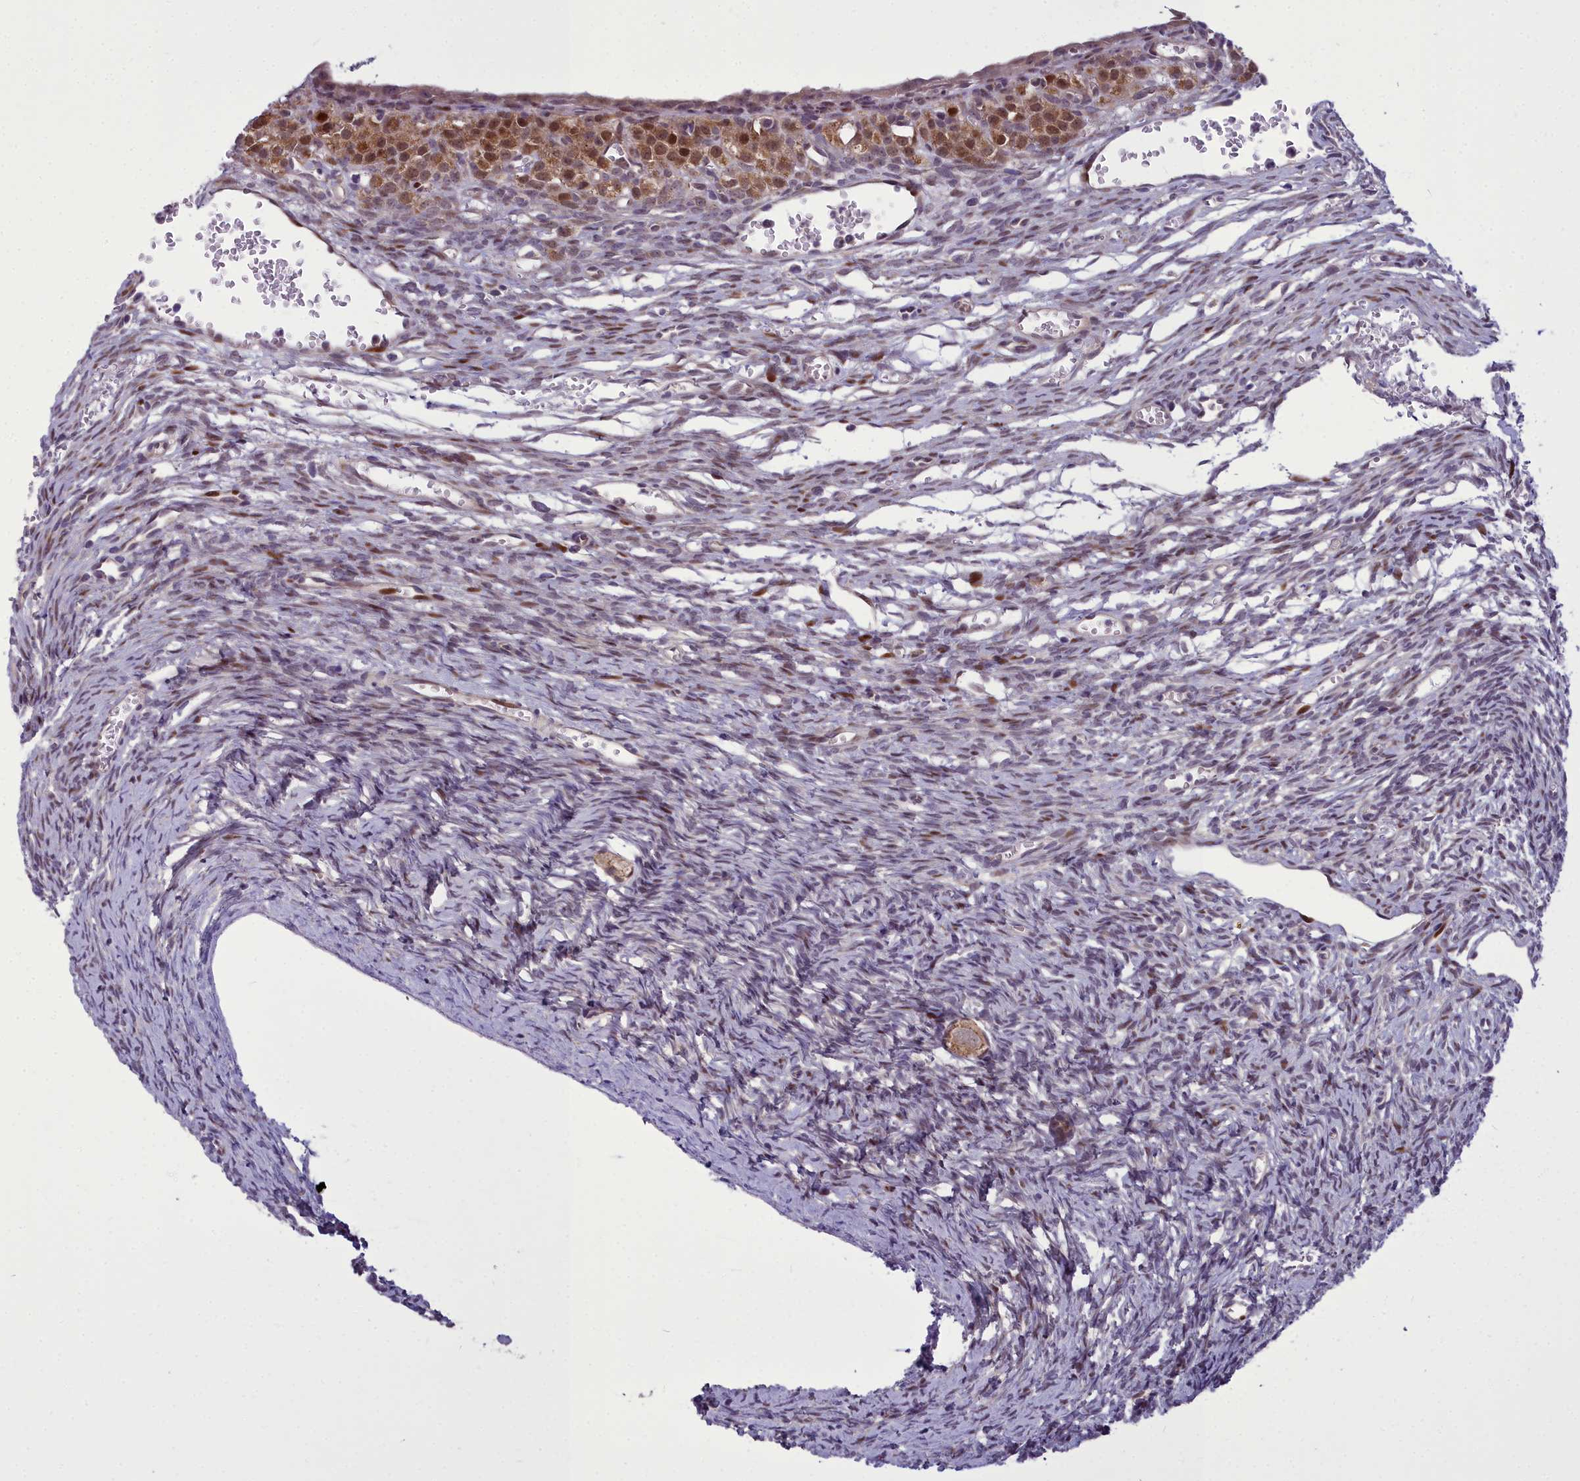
{"staining": {"intensity": "moderate", "quantity": ">75%", "location": "cytoplasmic/membranous"}, "tissue": "ovary", "cell_type": "Follicle cells", "image_type": "normal", "snomed": [{"axis": "morphology", "description": "Normal tissue, NOS"}, {"axis": "topography", "description": "Ovary"}], "caption": "Human ovary stained with a brown dye exhibits moderate cytoplasmic/membranous positive positivity in approximately >75% of follicle cells.", "gene": "AP1M1", "patient": {"sex": "female", "age": 39}}